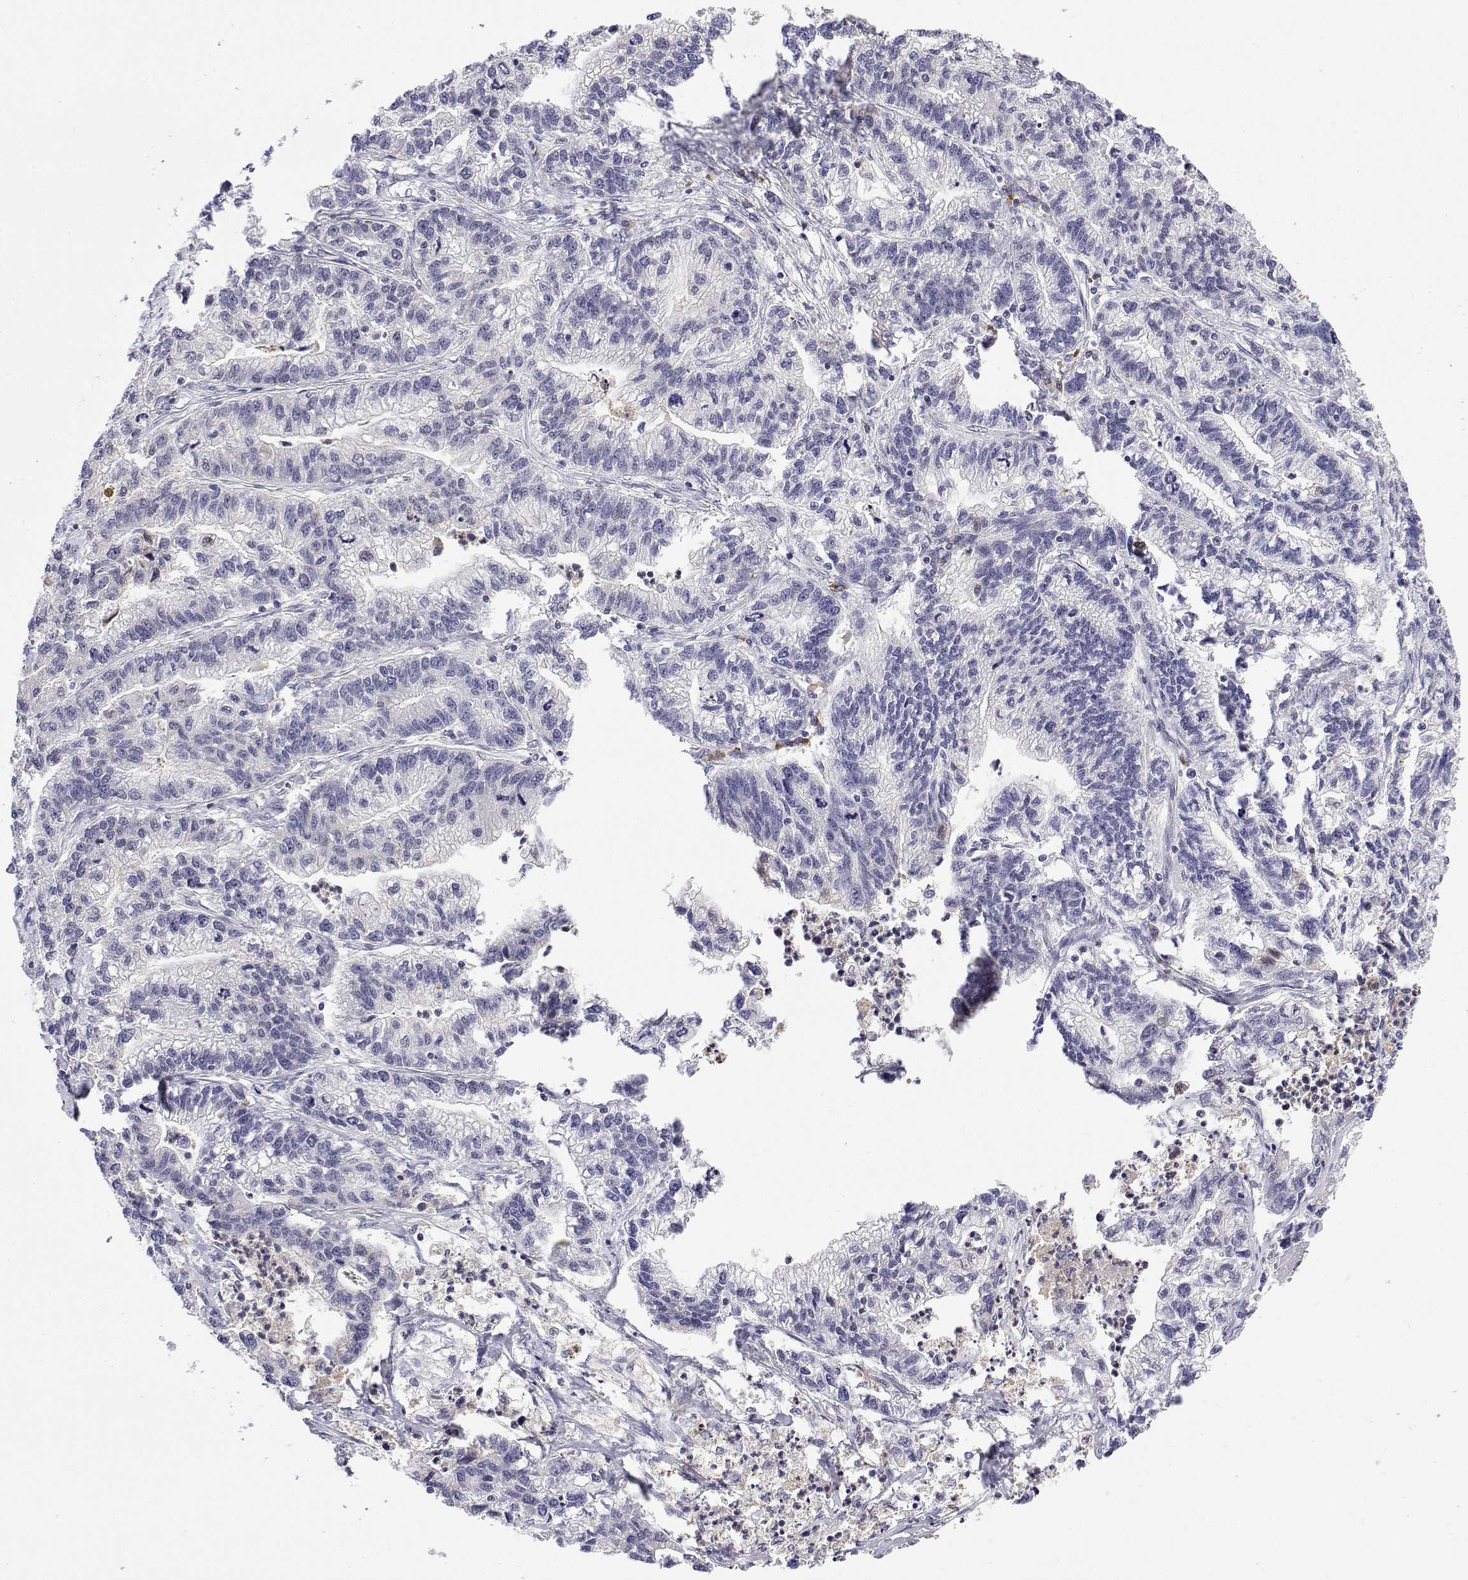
{"staining": {"intensity": "negative", "quantity": "none", "location": "none"}, "tissue": "stomach cancer", "cell_type": "Tumor cells", "image_type": "cancer", "snomed": [{"axis": "morphology", "description": "Adenocarcinoma, NOS"}, {"axis": "topography", "description": "Stomach"}], "caption": "This is a micrograph of immunohistochemistry (IHC) staining of adenocarcinoma (stomach), which shows no staining in tumor cells.", "gene": "IGFBP4", "patient": {"sex": "male", "age": 83}}